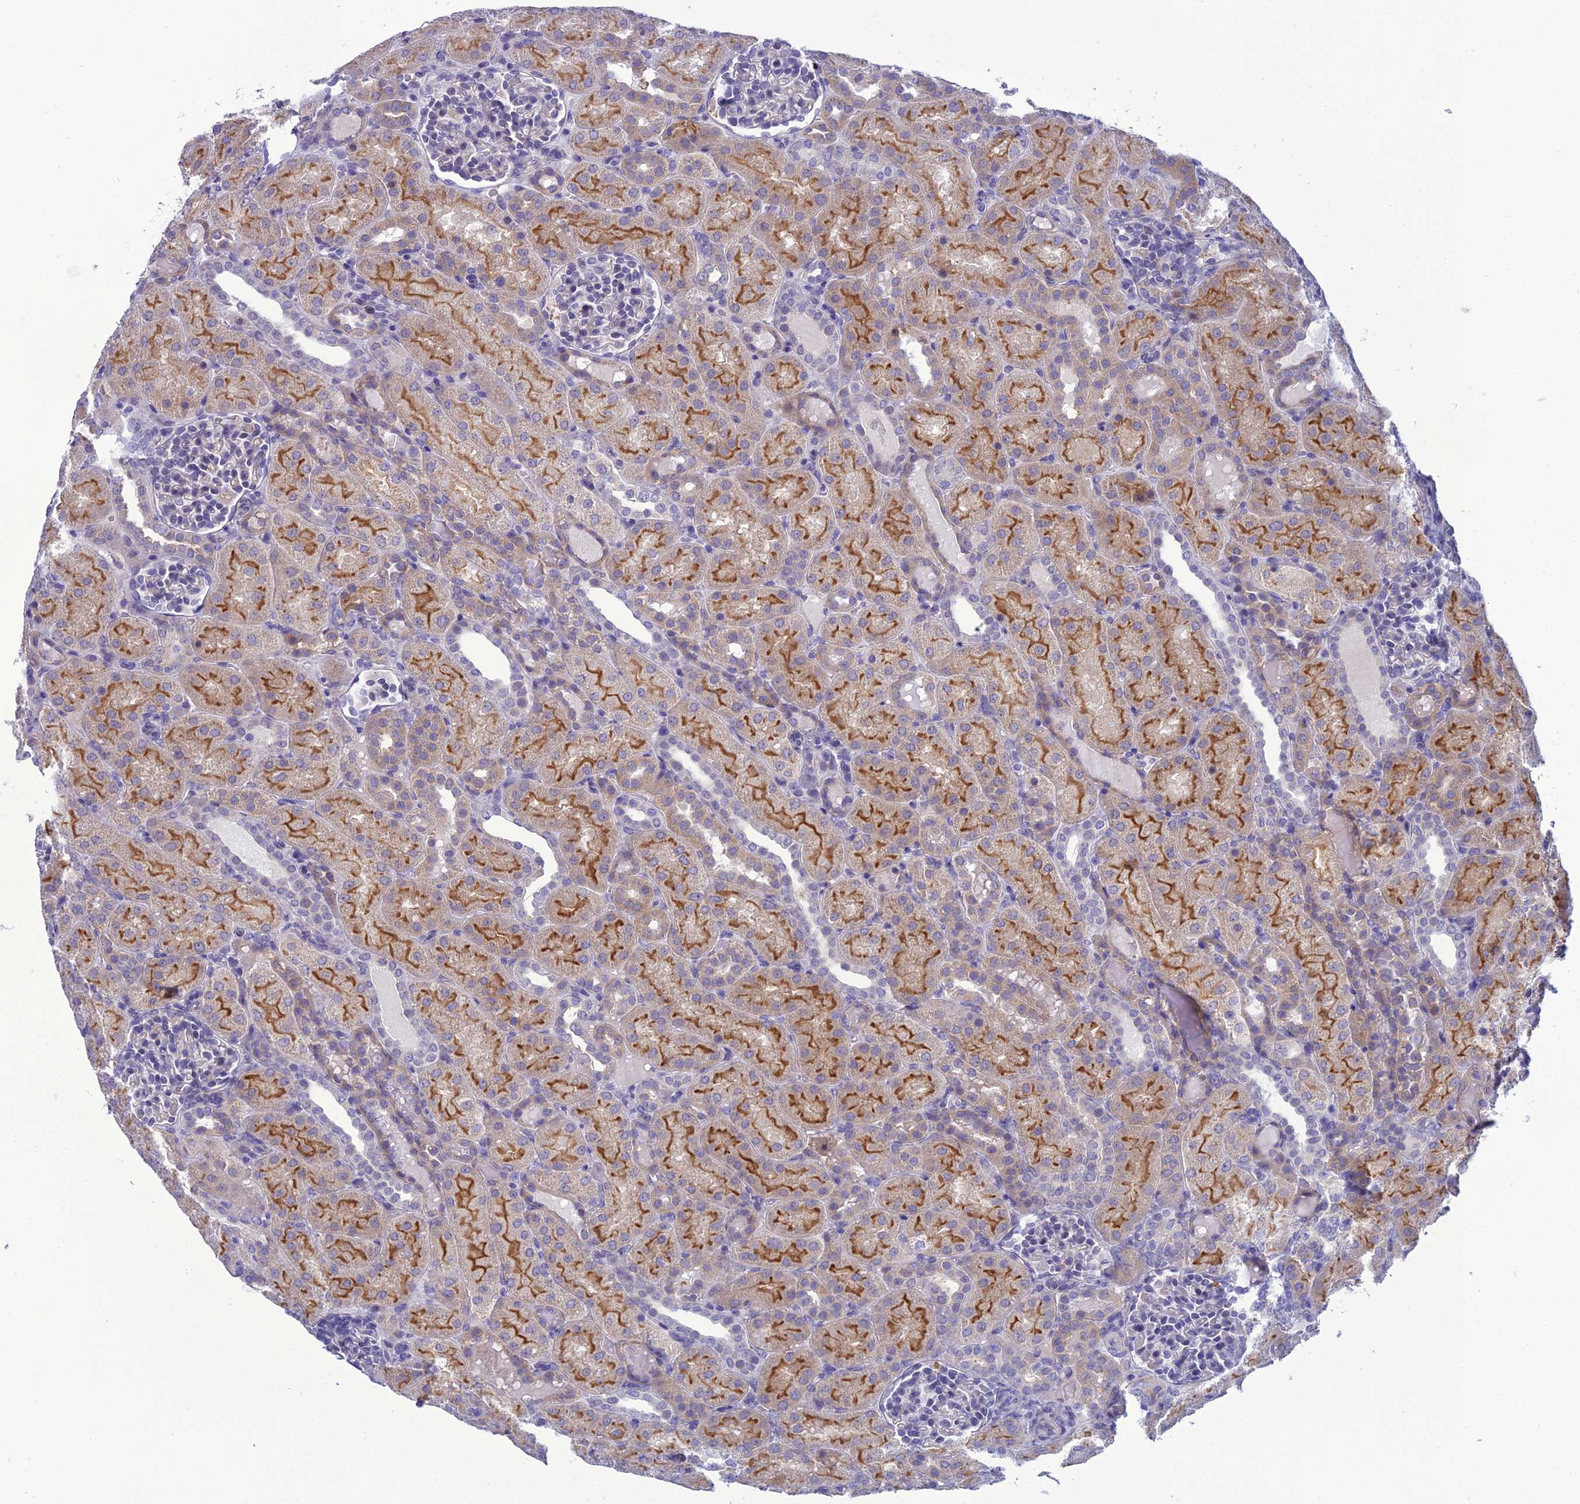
{"staining": {"intensity": "negative", "quantity": "none", "location": "none"}, "tissue": "kidney", "cell_type": "Cells in glomeruli", "image_type": "normal", "snomed": [{"axis": "morphology", "description": "Normal tissue, NOS"}, {"axis": "topography", "description": "Kidney"}], "caption": "Immunohistochemistry (IHC) photomicrograph of benign human kidney stained for a protein (brown), which exhibits no staining in cells in glomeruli. (DAB immunohistochemistry (IHC) visualized using brightfield microscopy, high magnification).", "gene": "ANKS4B", "patient": {"sex": "male", "age": 1}}